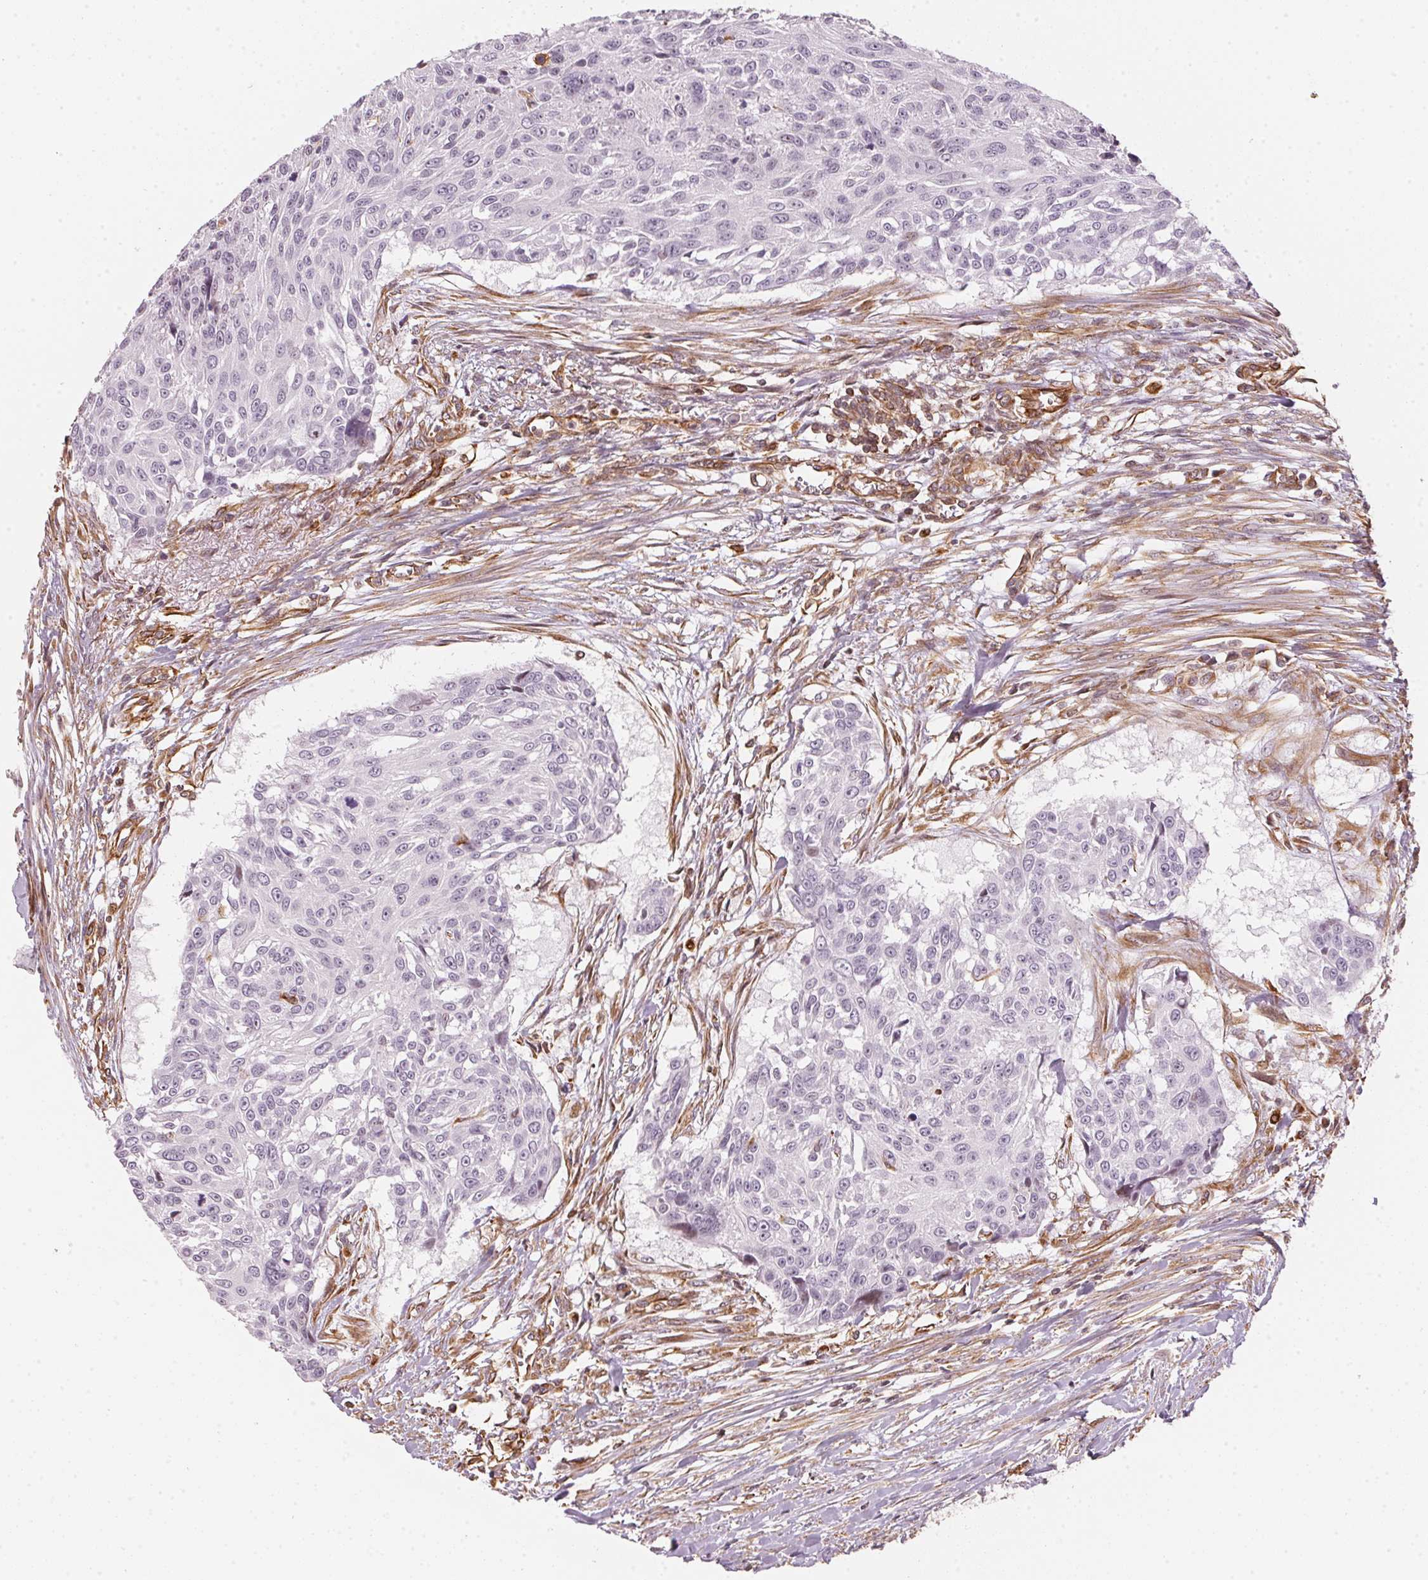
{"staining": {"intensity": "negative", "quantity": "none", "location": "none"}, "tissue": "urothelial cancer", "cell_type": "Tumor cells", "image_type": "cancer", "snomed": [{"axis": "morphology", "description": "Urothelial carcinoma, NOS"}, {"axis": "topography", "description": "Urinary bladder"}], "caption": "This is a image of immunohistochemistry (IHC) staining of transitional cell carcinoma, which shows no staining in tumor cells. Nuclei are stained in blue.", "gene": "FOXR2", "patient": {"sex": "male", "age": 55}}